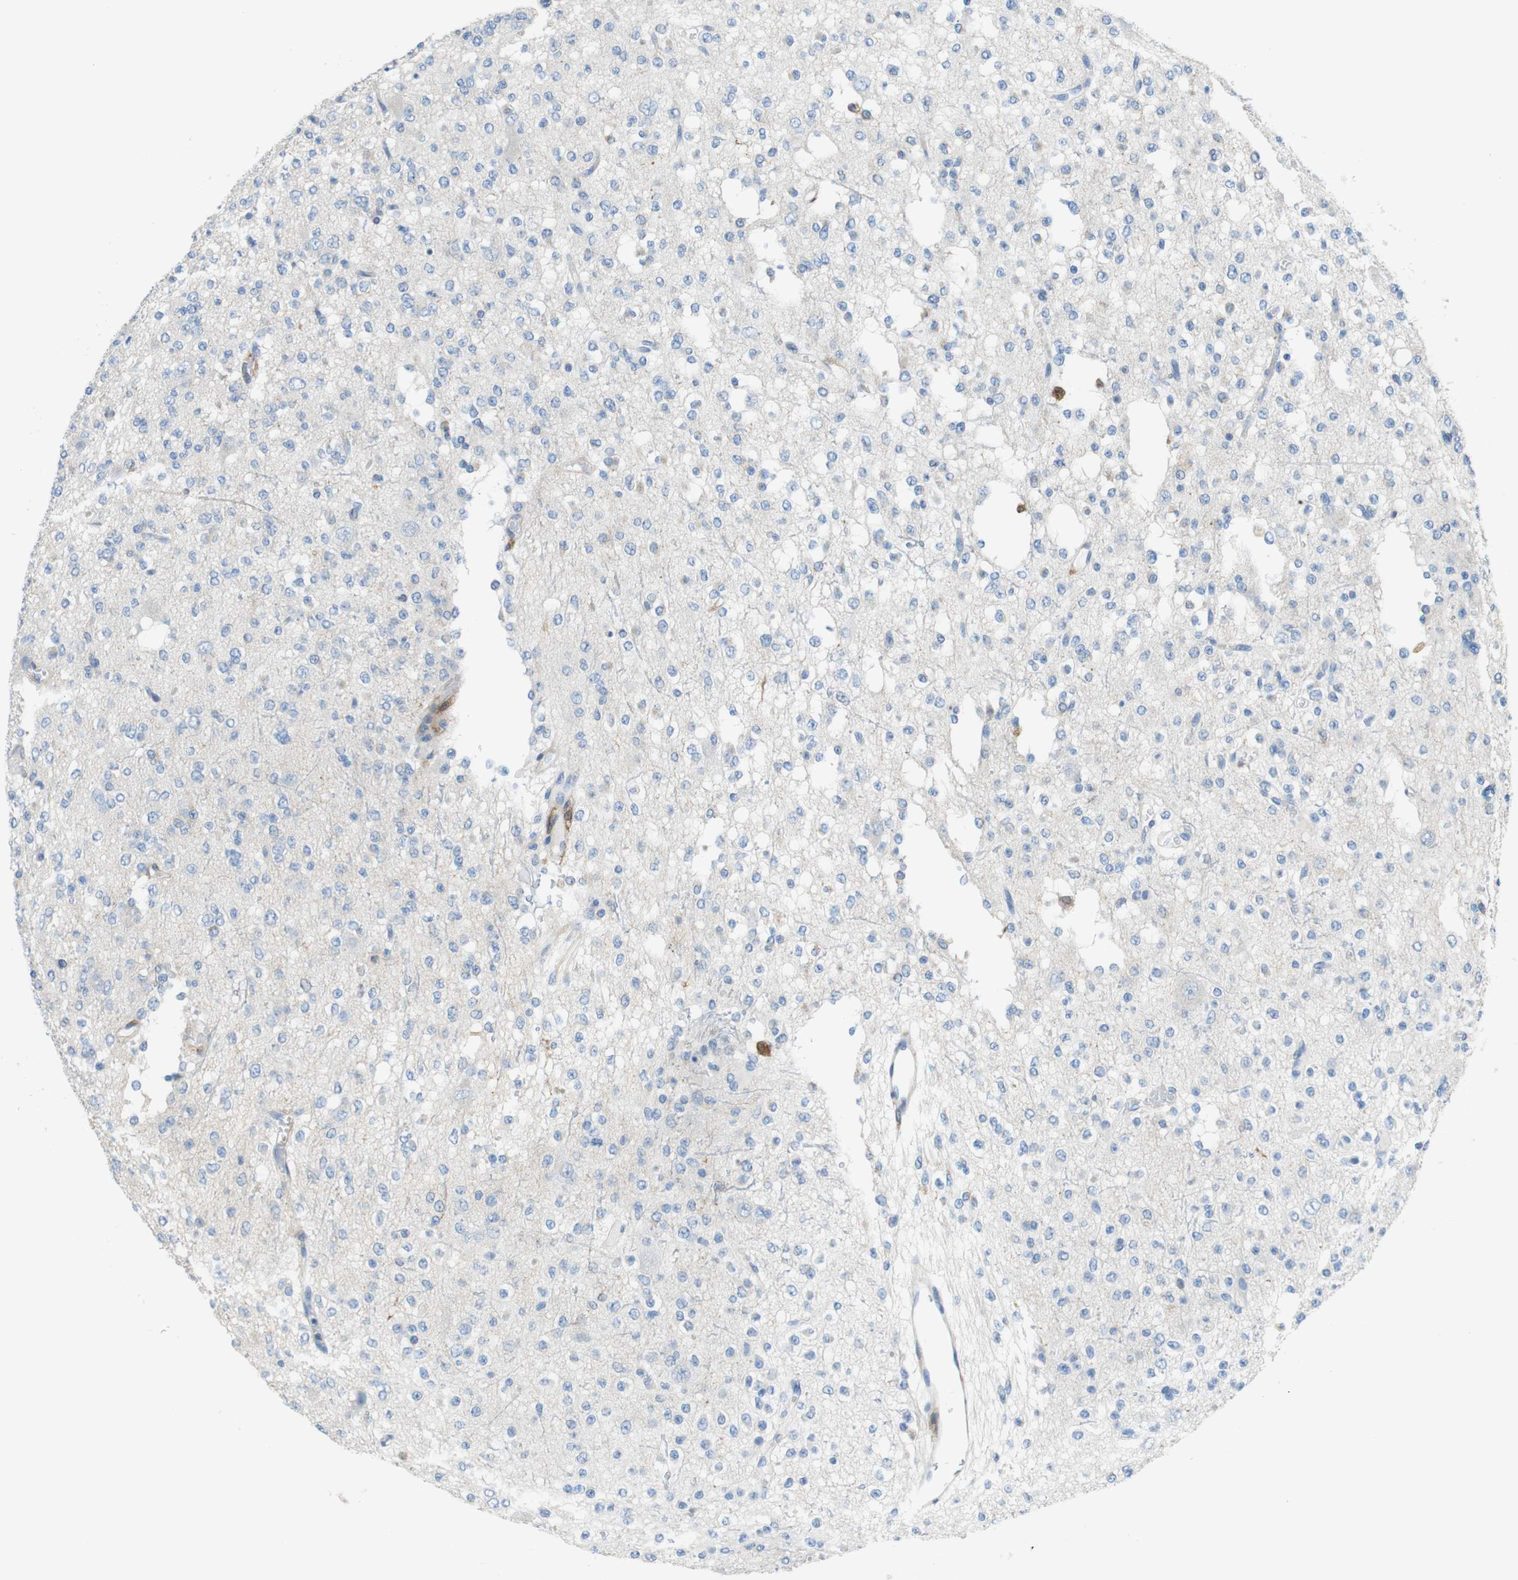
{"staining": {"intensity": "negative", "quantity": "none", "location": "none"}, "tissue": "glioma", "cell_type": "Tumor cells", "image_type": "cancer", "snomed": [{"axis": "morphology", "description": "Glioma, malignant, Low grade"}, {"axis": "topography", "description": "Brain"}], "caption": "High power microscopy image of an IHC photomicrograph of malignant low-grade glioma, revealing no significant staining in tumor cells.", "gene": "CLMN", "patient": {"sex": "male", "age": 38}}